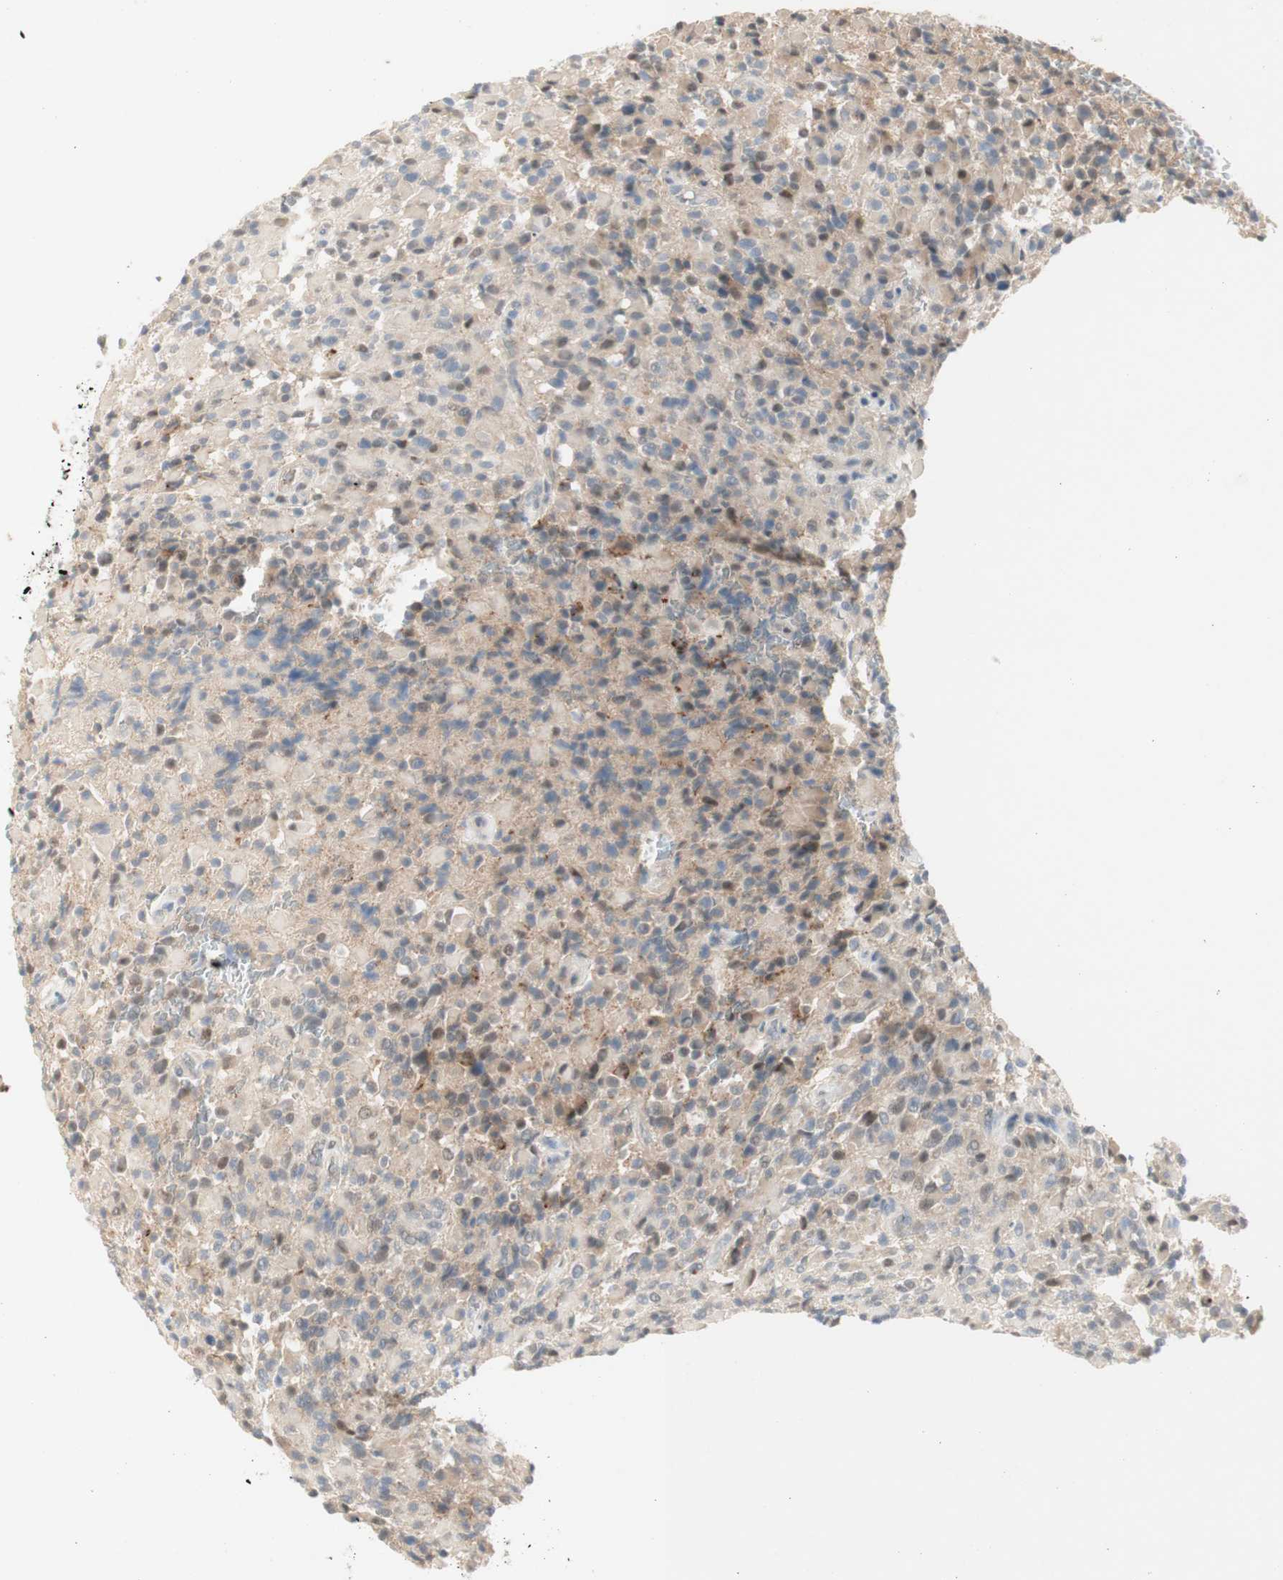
{"staining": {"intensity": "weak", "quantity": "<25%", "location": "cytoplasmic/membranous,nuclear"}, "tissue": "glioma", "cell_type": "Tumor cells", "image_type": "cancer", "snomed": [{"axis": "morphology", "description": "Glioma, malignant, High grade"}, {"axis": "topography", "description": "Brain"}], "caption": "The image demonstrates no significant positivity in tumor cells of malignant glioma (high-grade).", "gene": "RFNG", "patient": {"sex": "male", "age": 71}}